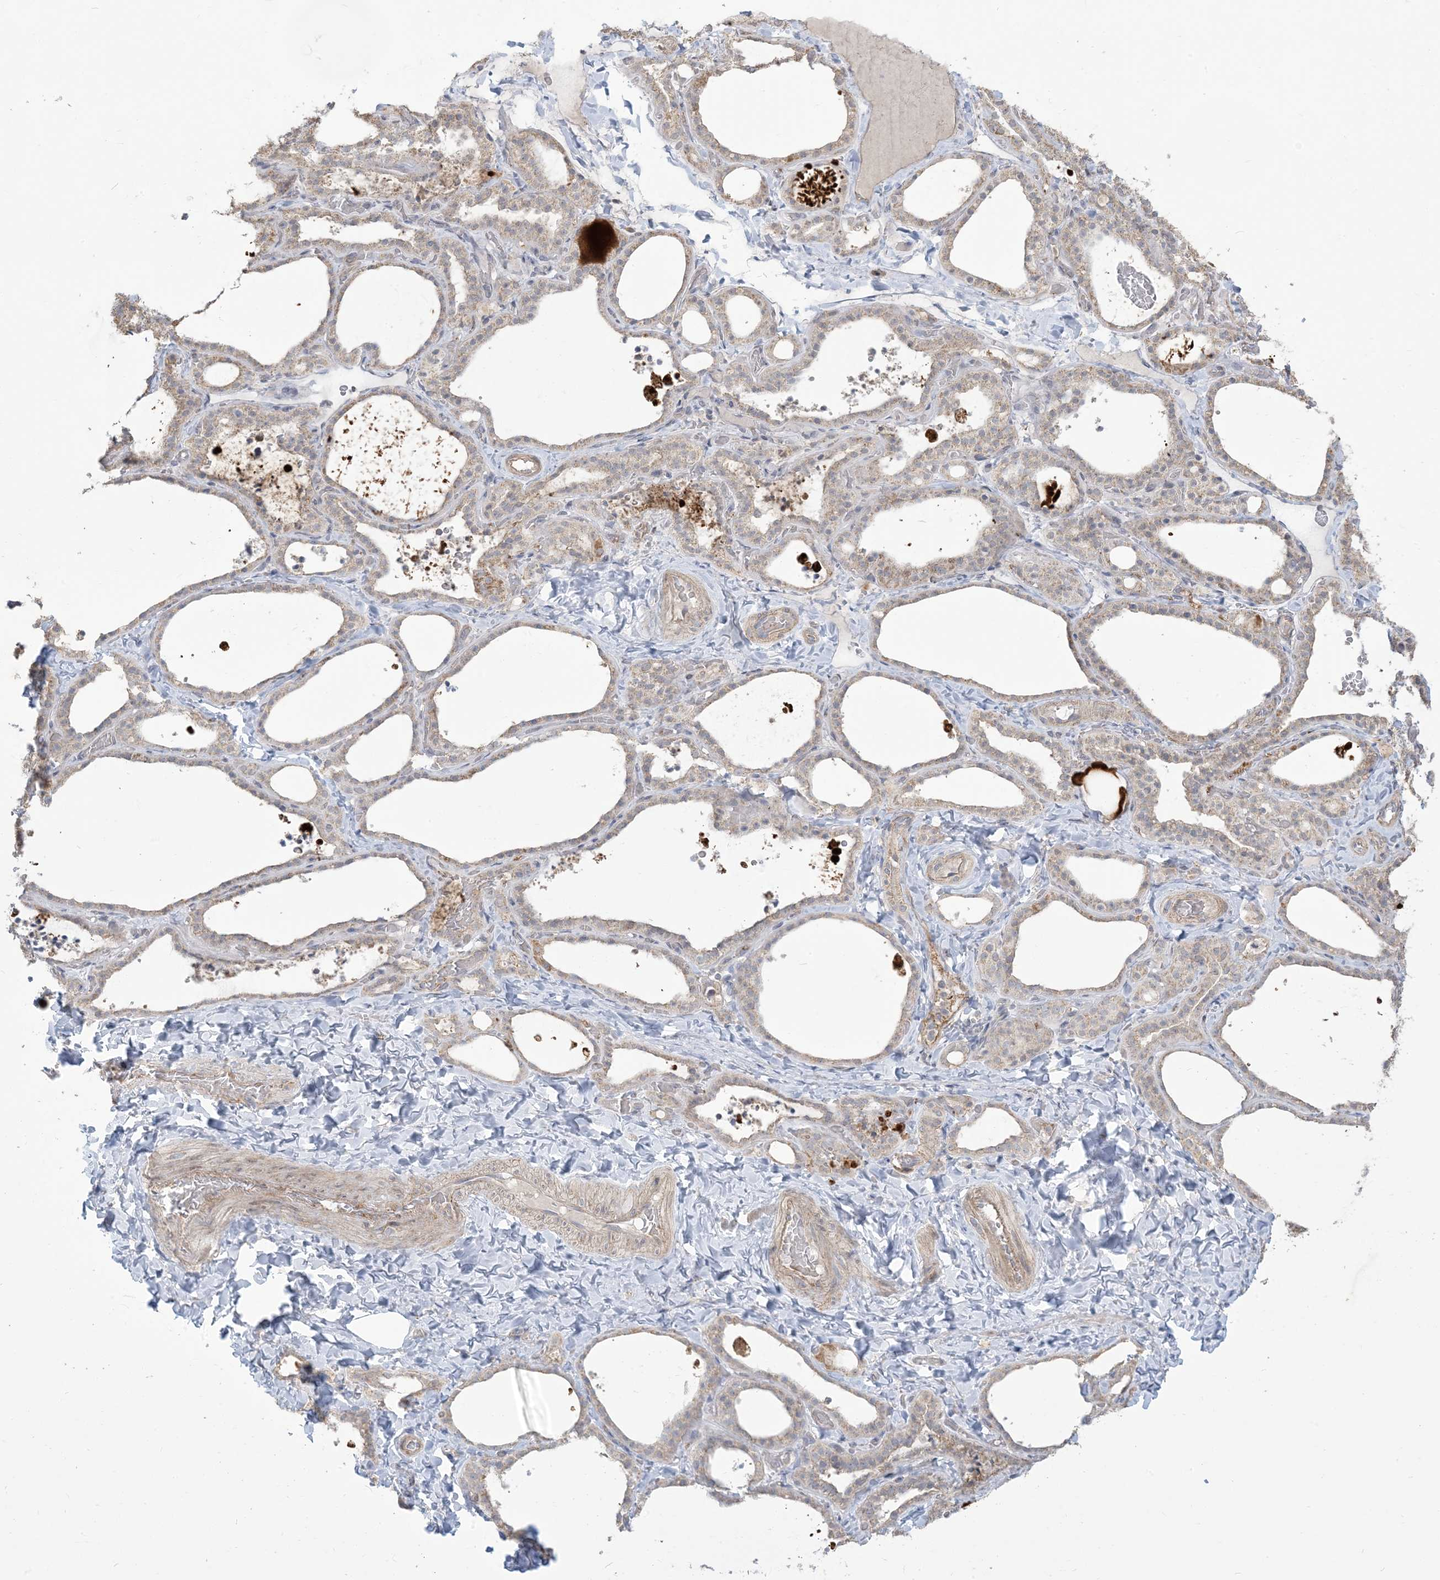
{"staining": {"intensity": "weak", "quantity": "25%-75%", "location": "cytoplasmic/membranous"}, "tissue": "thyroid gland", "cell_type": "Glandular cells", "image_type": "normal", "snomed": [{"axis": "morphology", "description": "Normal tissue, NOS"}, {"axis": "topography", "description": "Thyroid gland"}], "caption": "An IHC histopathology image of benign tissue is shown. Protein staining in brown highlights weak cytoplasmic/membranous positivity in thyroid gland within glandular cells.", "gene": "KLHL18", "patient": {"sex": "female", "age": 22}}